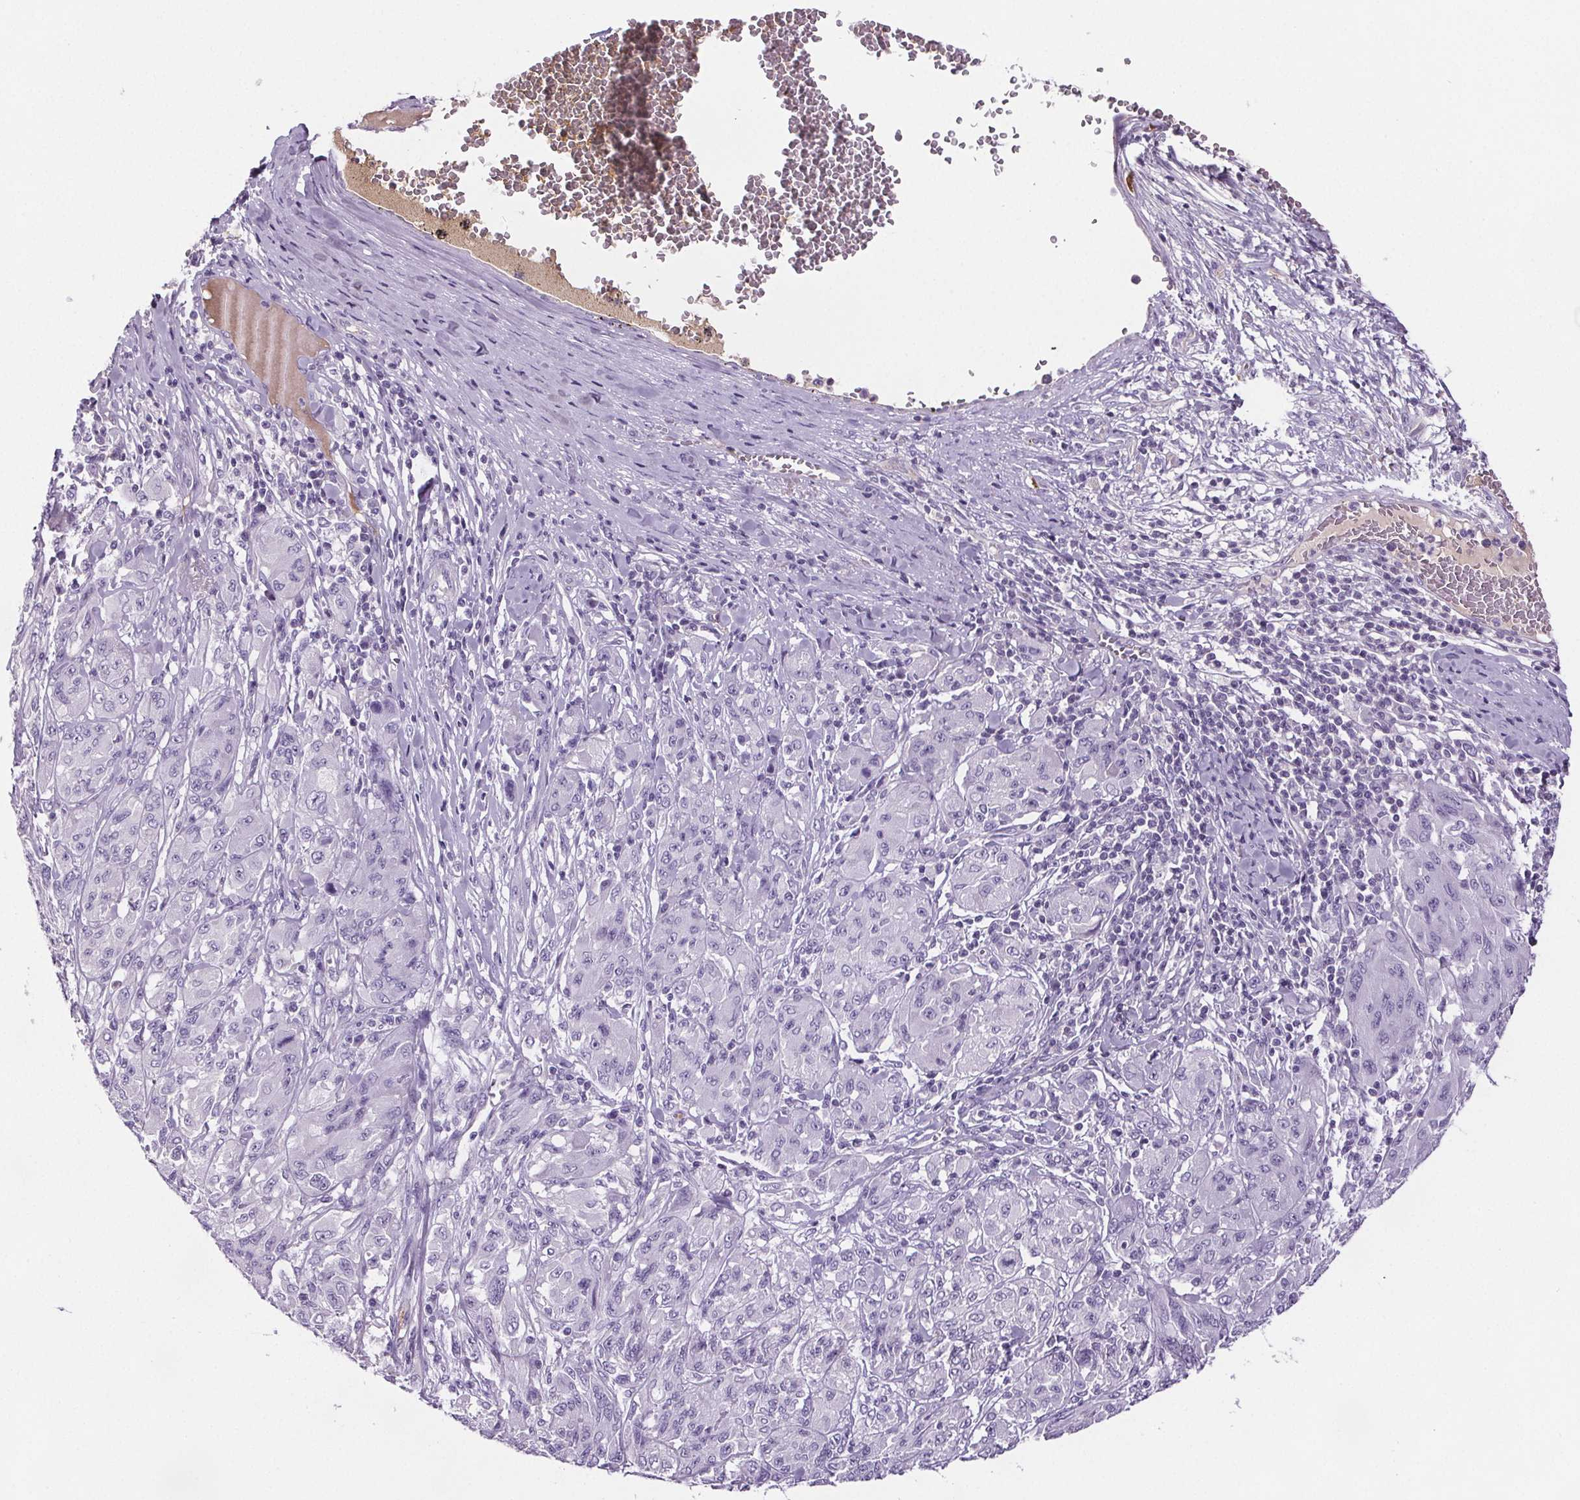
{"staining": {"intensity": "negative", "quantity": "none", "location": "none"}, "tissue": "melanoma", "cell_type": "Tumor cells", "image_type": "cancer", "snomed": [{"axis": "morphology", "description": "Malignant melanoma, NOS"}, {"axis": "topography", "description": "Skin"}], "caption": "The photomicrograph demonstrates no staining of tumor cells in malignant melanoma.", "gene": "CD5L", "patient": {"sex": "female", "age": 91}}